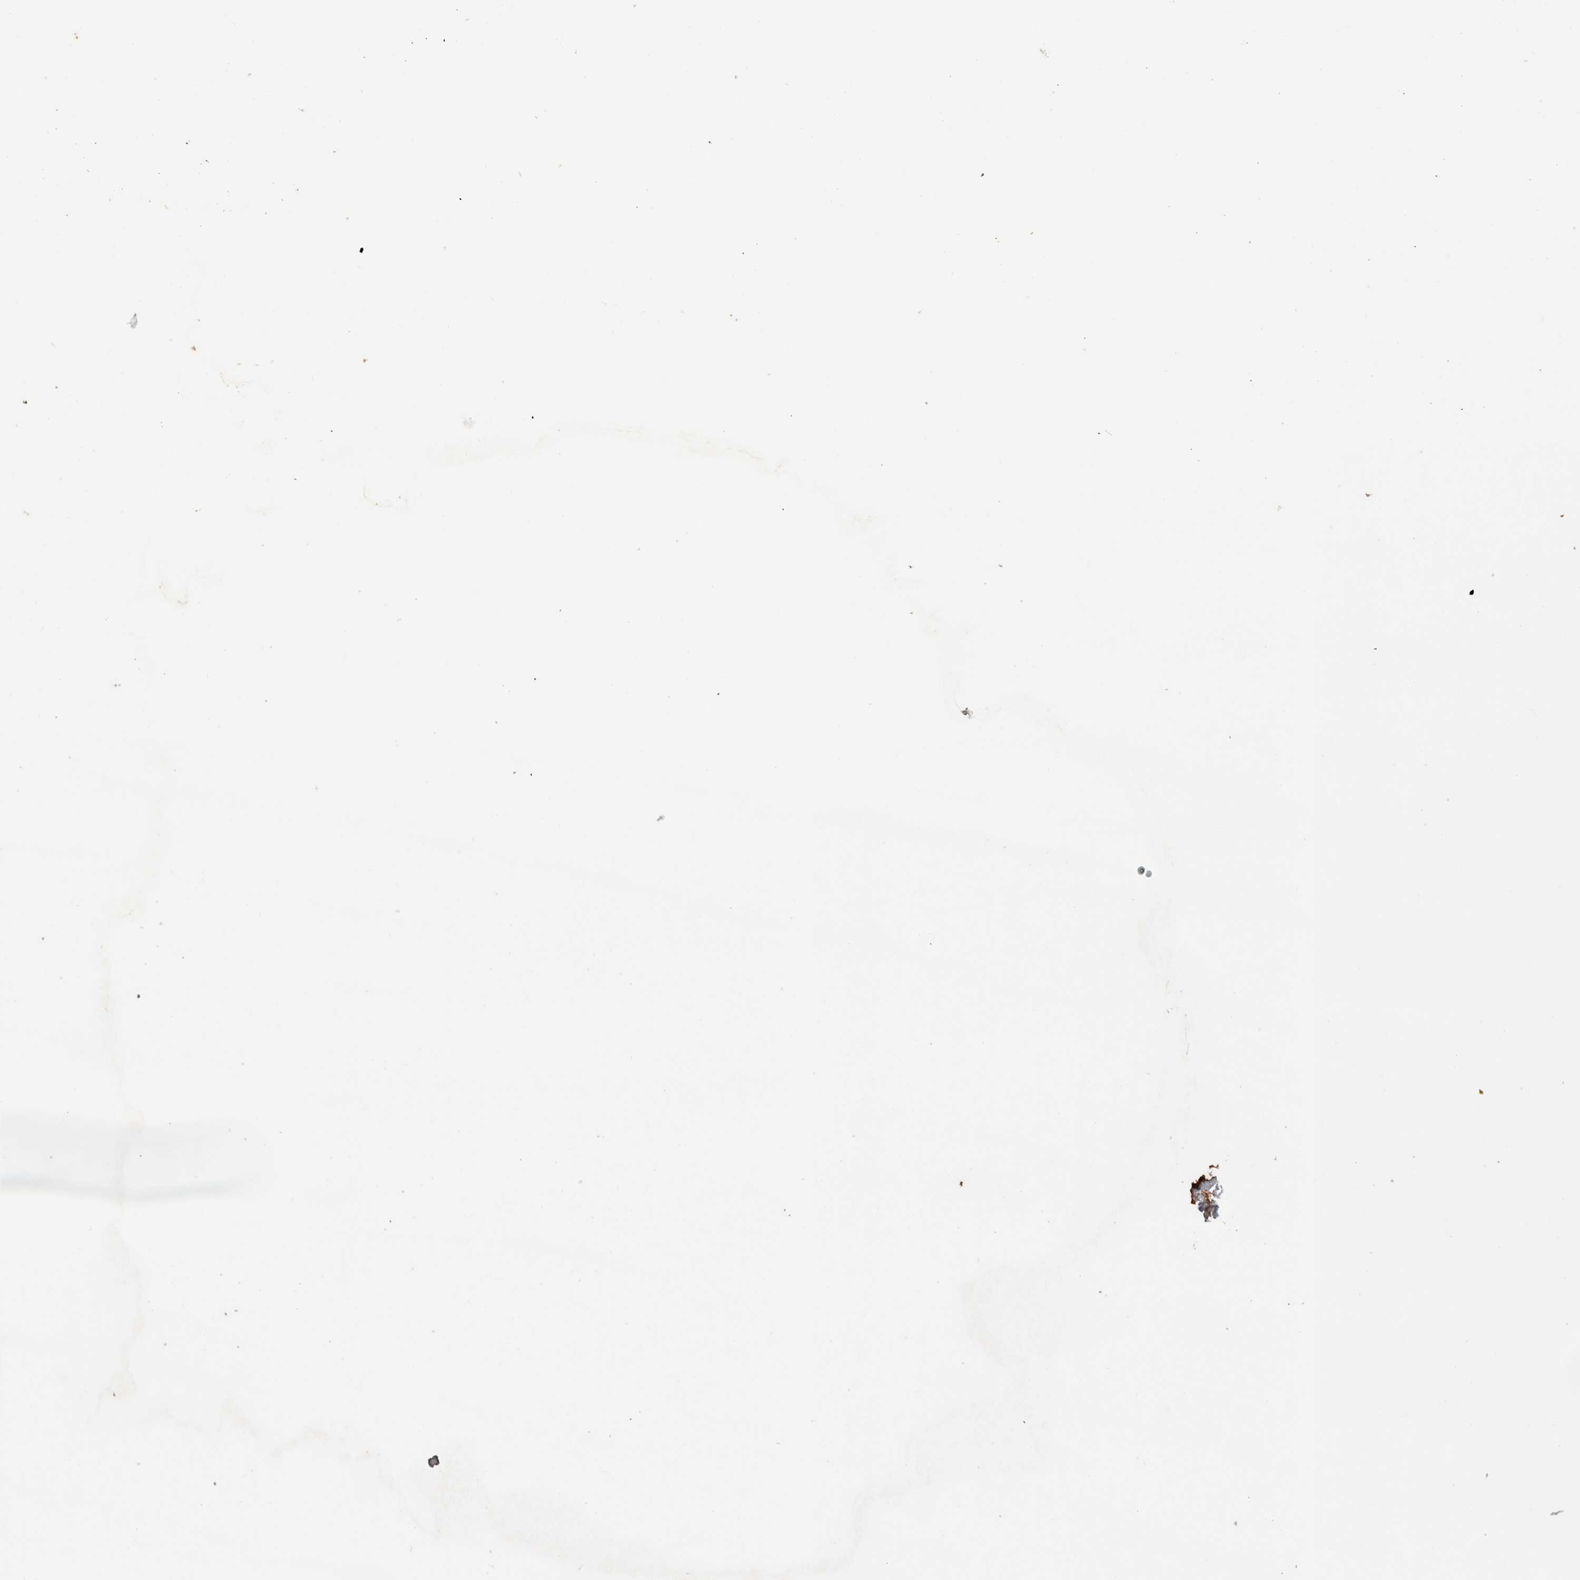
{"staining": {"intensity": "moderate", "quantity": ">75%", "location": "cytoplasmic/membranous"}, "tissue": "carcinoid", "cell_type": "Tumor cells", "image_type": "cancer", "snomed": [{"axis": "morphology", "description": "Carcinoid, malignant, NOS"}, {"axis": "topography", "description": "Colon"}], "caption": "A high-resolution micrograph shows immunohistochemistry (IHC) staining of malignant carcinoid, which displays moderate cytoplasmic/membranous staining in about >75% of tumor cells. (IHC, brightfield microscopy, high magnification).", "gene": "TBCE", "patient": {"sex": "female", "age": 52}}